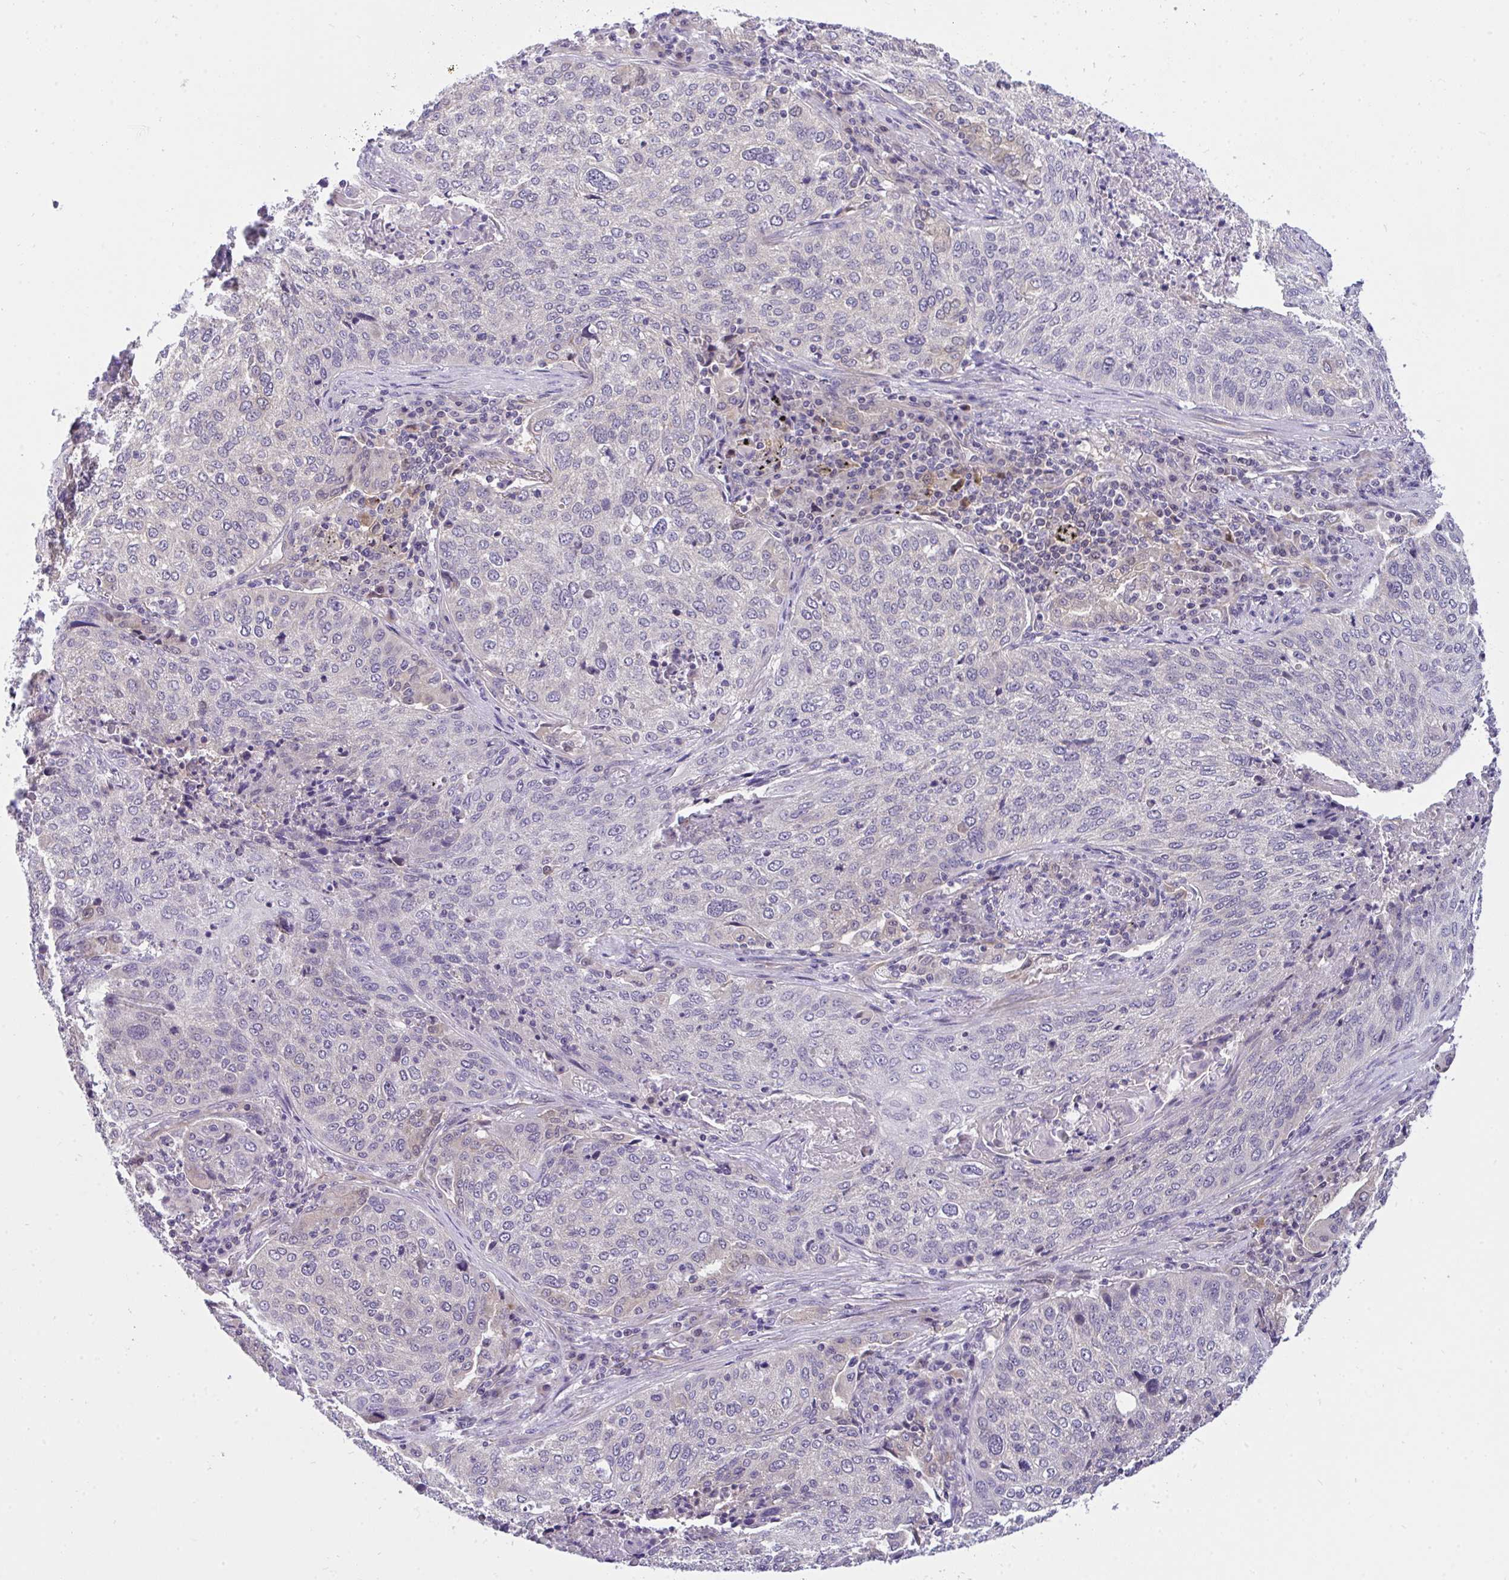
{"staining": {"intensity": "weak", "quantity": "<25%", "location": "cytoplasmic/membranous"}, "tissue": "lung cancer", "cell_type": "Tumor cells", "image_type": "cancer", "snomed": [{"axis": "morphology", "description": "Squamous cell carcinoma, NOS"}, {"axis": "topography", "description": "Lung"}], "caption": "Photomicrograph shows no significant protein expression in tumor cells of lung cancer (squamous cell carcinoma).", "gene": "C19orf54", "patient": {"sex": "male", "age": 63}}